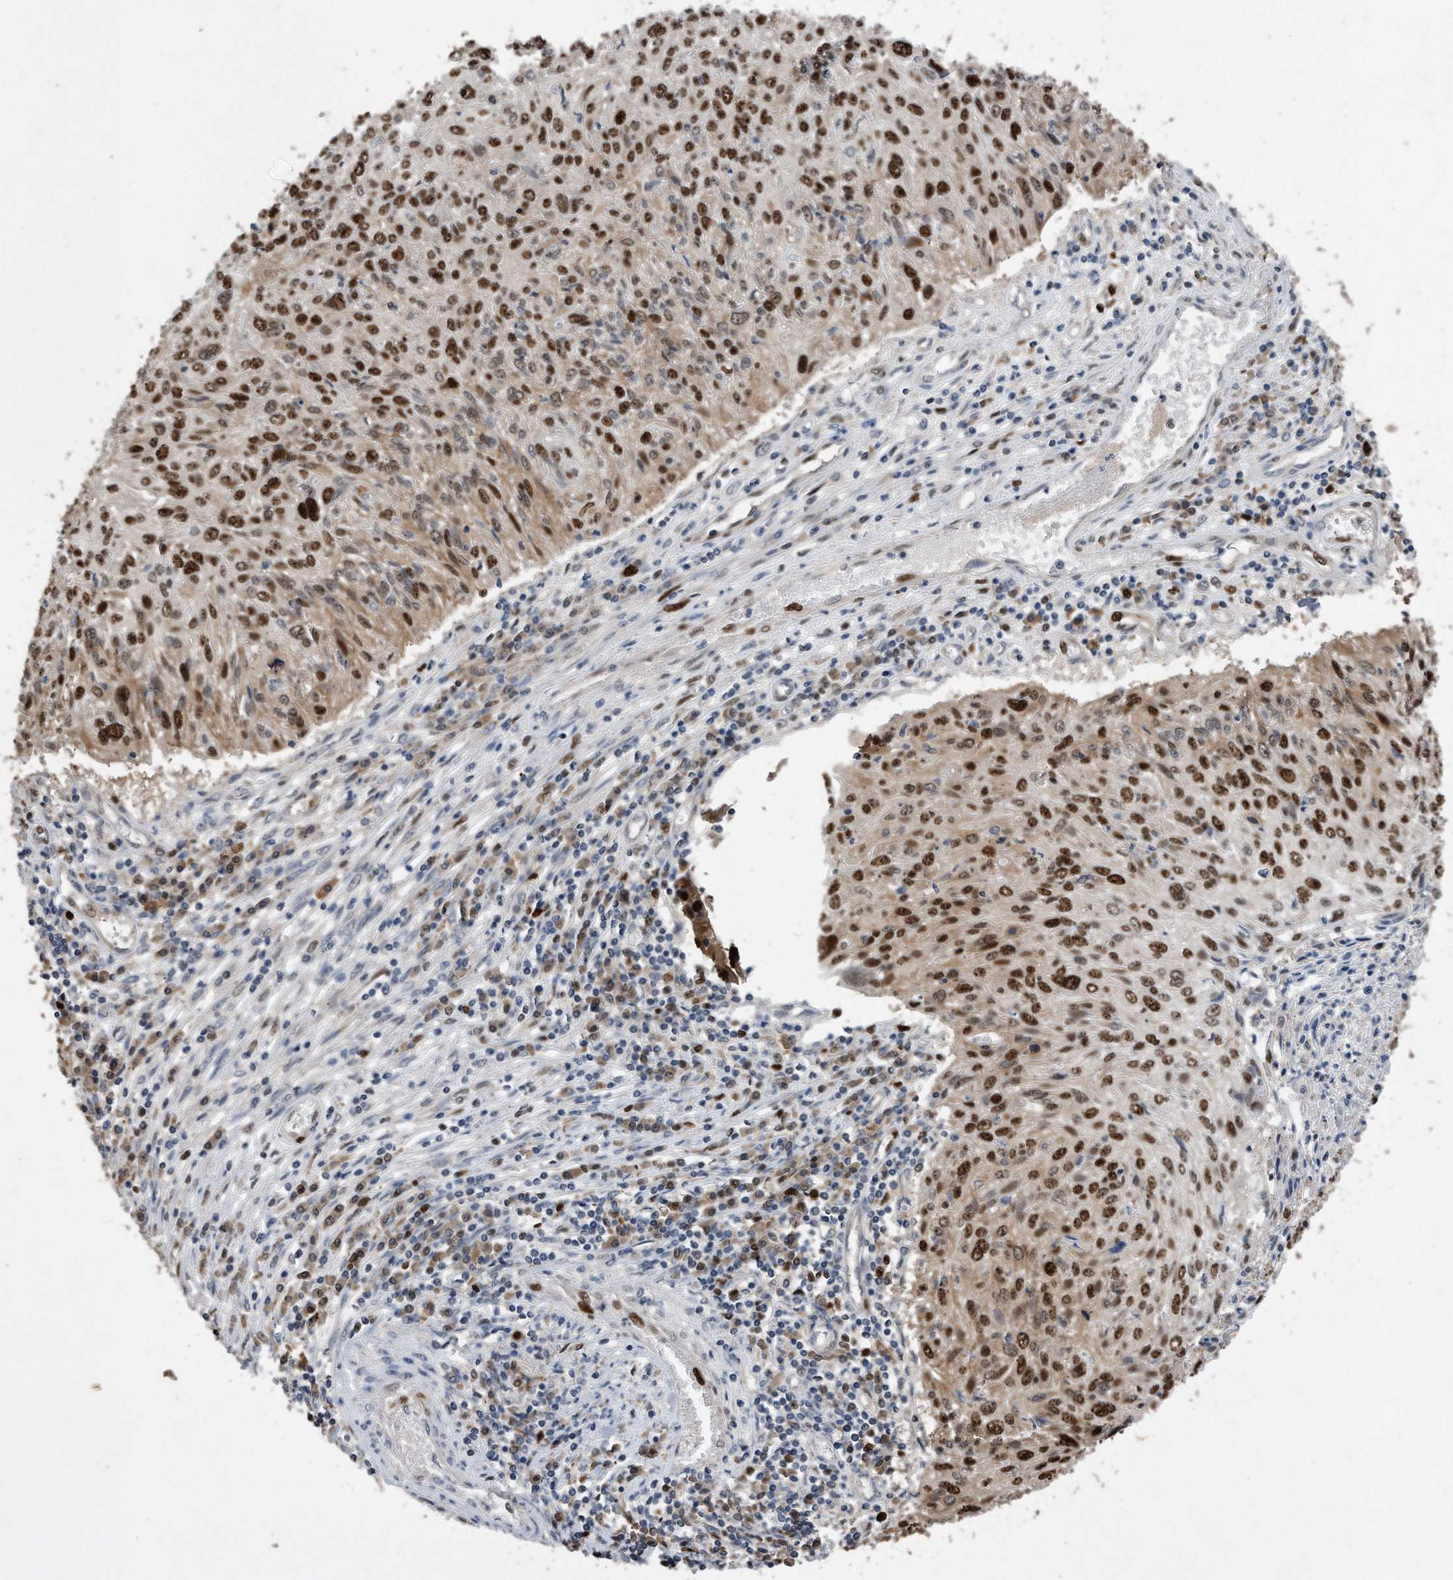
{"staining": {"intensity": "strong", "quantity": ">75%", "location": "nuclear"}, "tissue": "cervical cancer", "cell_type": "Tumor cells", "image_type": "cancer", "snomed": [{"axis": "morphology", "description": "Squamous cell carcinoma, NOS"}, {"axis": "topography", "description": "Cervix"}], "caption": "Immunohistochemistry (IHC) of human cervical cancer (squamous cell carcinoma) demonstrates high levels of strong nuclear expression in about >75% of tumor cells.", "gene": "PCNA", "patient": {"sex": "female", "age": 51}}